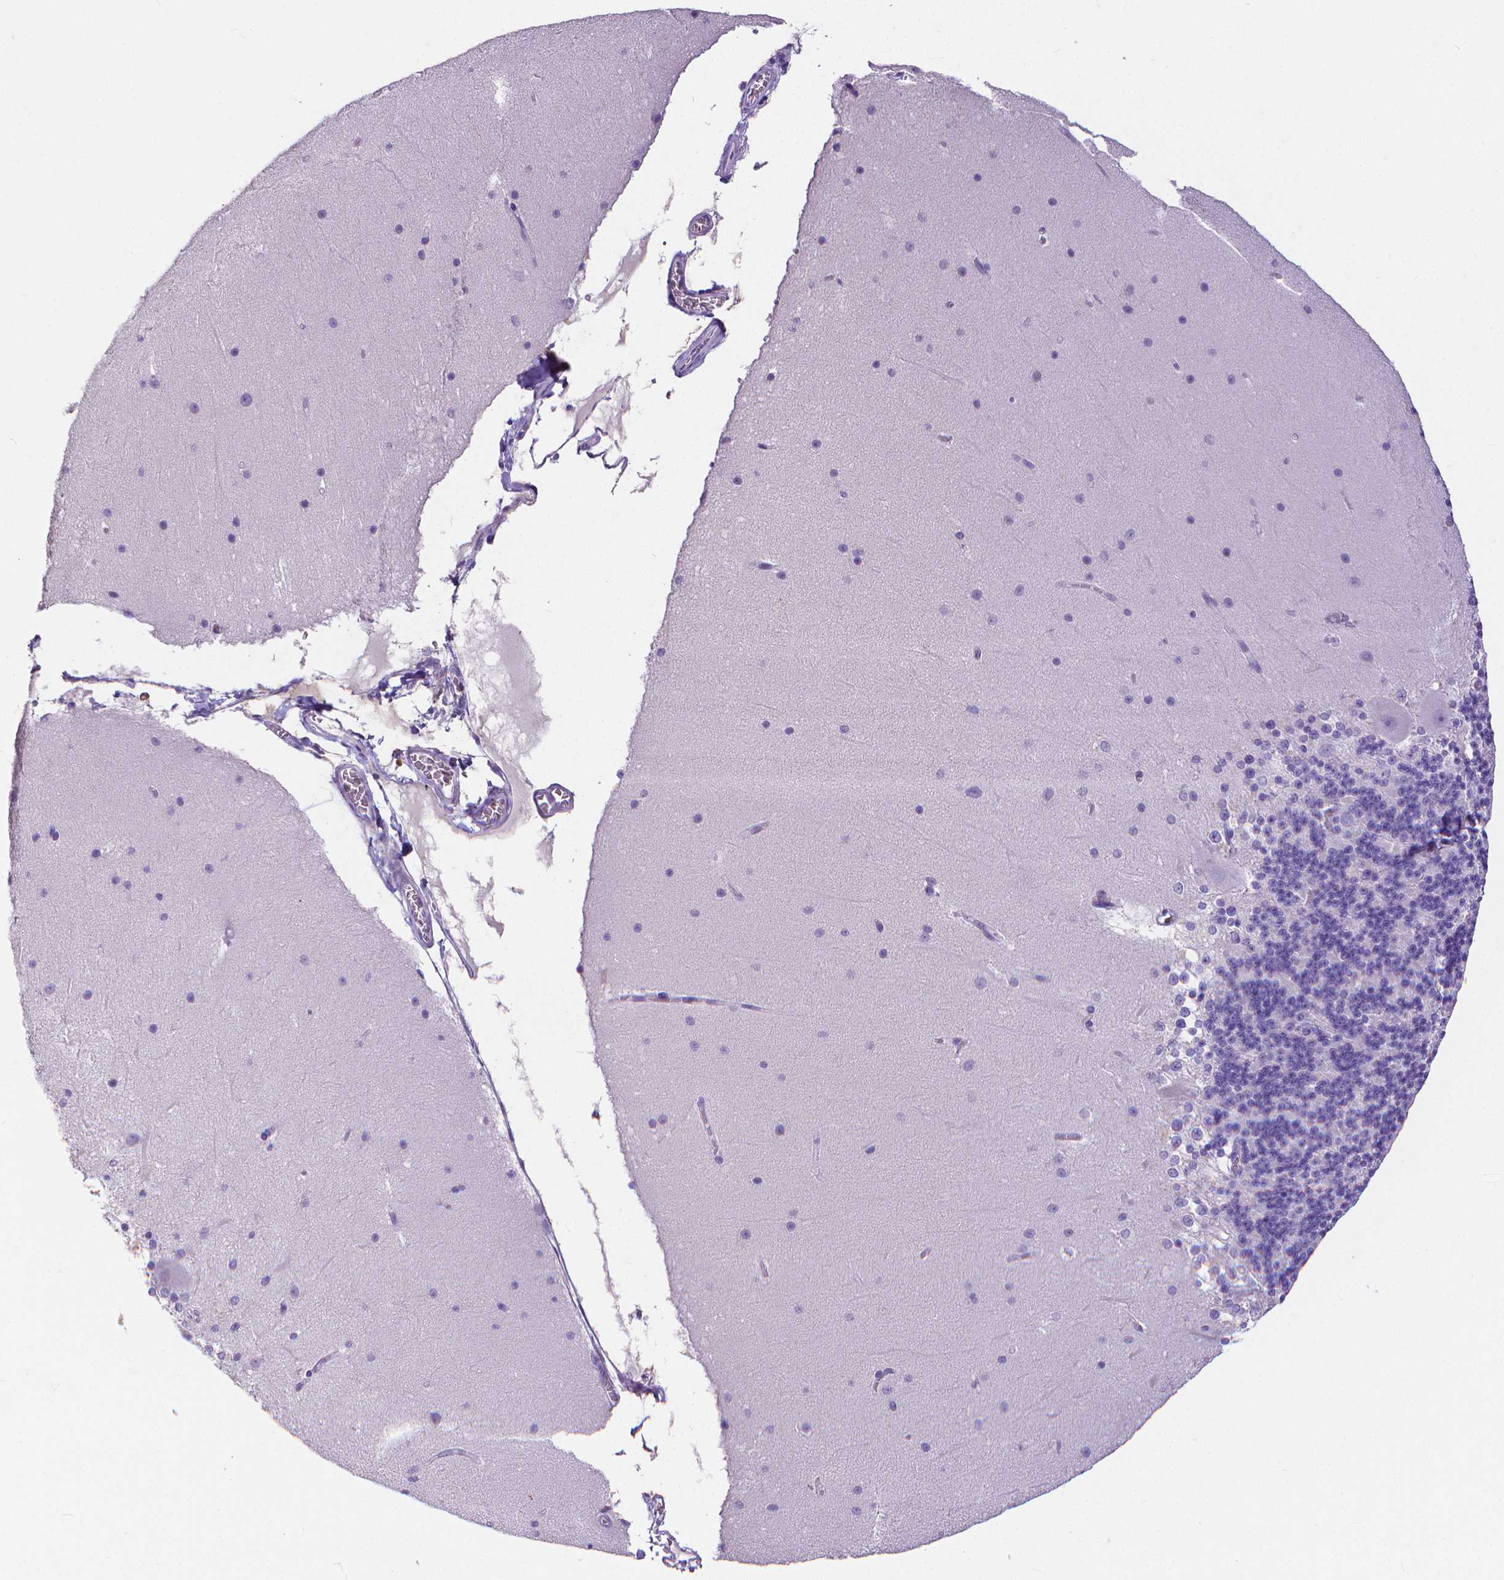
{"staining": {"intensity": "negative", "quantity": "none", "location": "none"}, "tissue": "cerebellum", "cell_type": "Cells in granular layer", "image_type": "normal", "snomed": [{"axis": "morphology", "description": "Normal tissue, NOS"}, {"axis": "topography", "description": "Cerebellum"}], "caption": "Cerebellum was stained to show a protein in brown. There is no significant staining in cells in granular layer. The staining was performed using DAB to visualize the protein expression in brown, while the nuclei were stained in blue with hematoxylin (Magnification: 20x).", "gene": "CD4", "patient": {"sex": "female", "age": 19}}